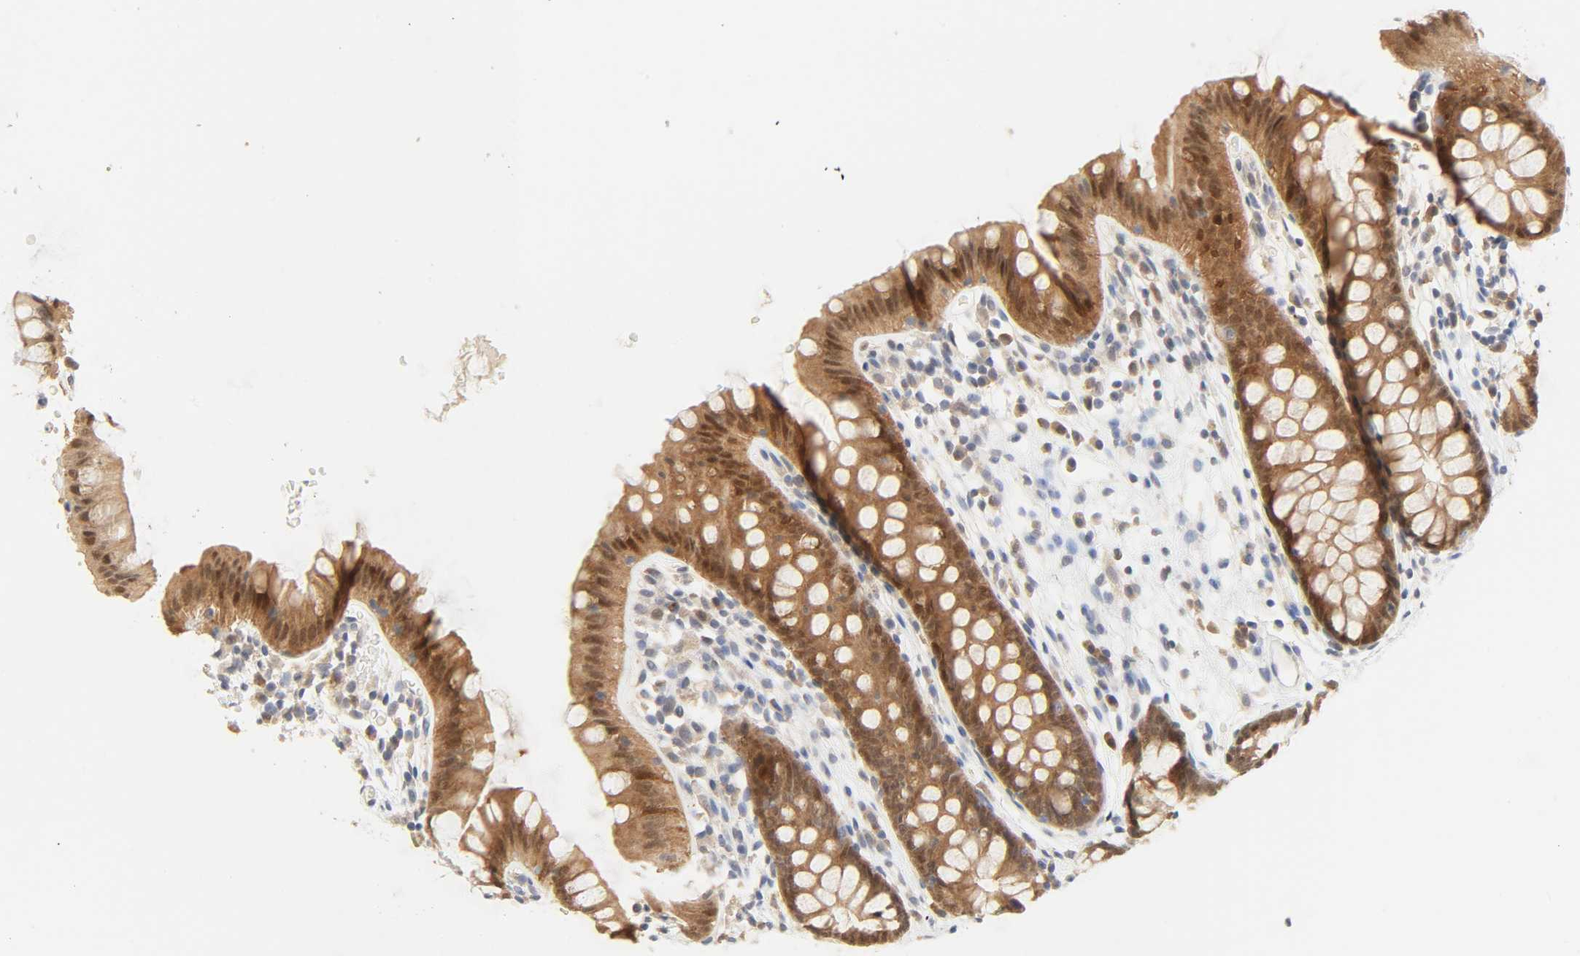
{"staining": {"intensity": "negative", "quantity": "none", "location": "none"}, "tissue": "colon", "cell_type": "Endothelial cells", "image_type": "normal", "snomed": [{"axis": "morphology", "description": "Normal tissue, NOS"}, {"axis": "topography", "description": "Smooth muscle"}, {"axis": "topography", "description": "Colon"}], "caption": "Immunohistochemistry of normal colon demonstrates no expression in endothelial cells. (Immunohistochemistry, brightfield microscopy, high magnification).", "gene": "ACSS2", "patient": {"sex": "male", "age": 67}}